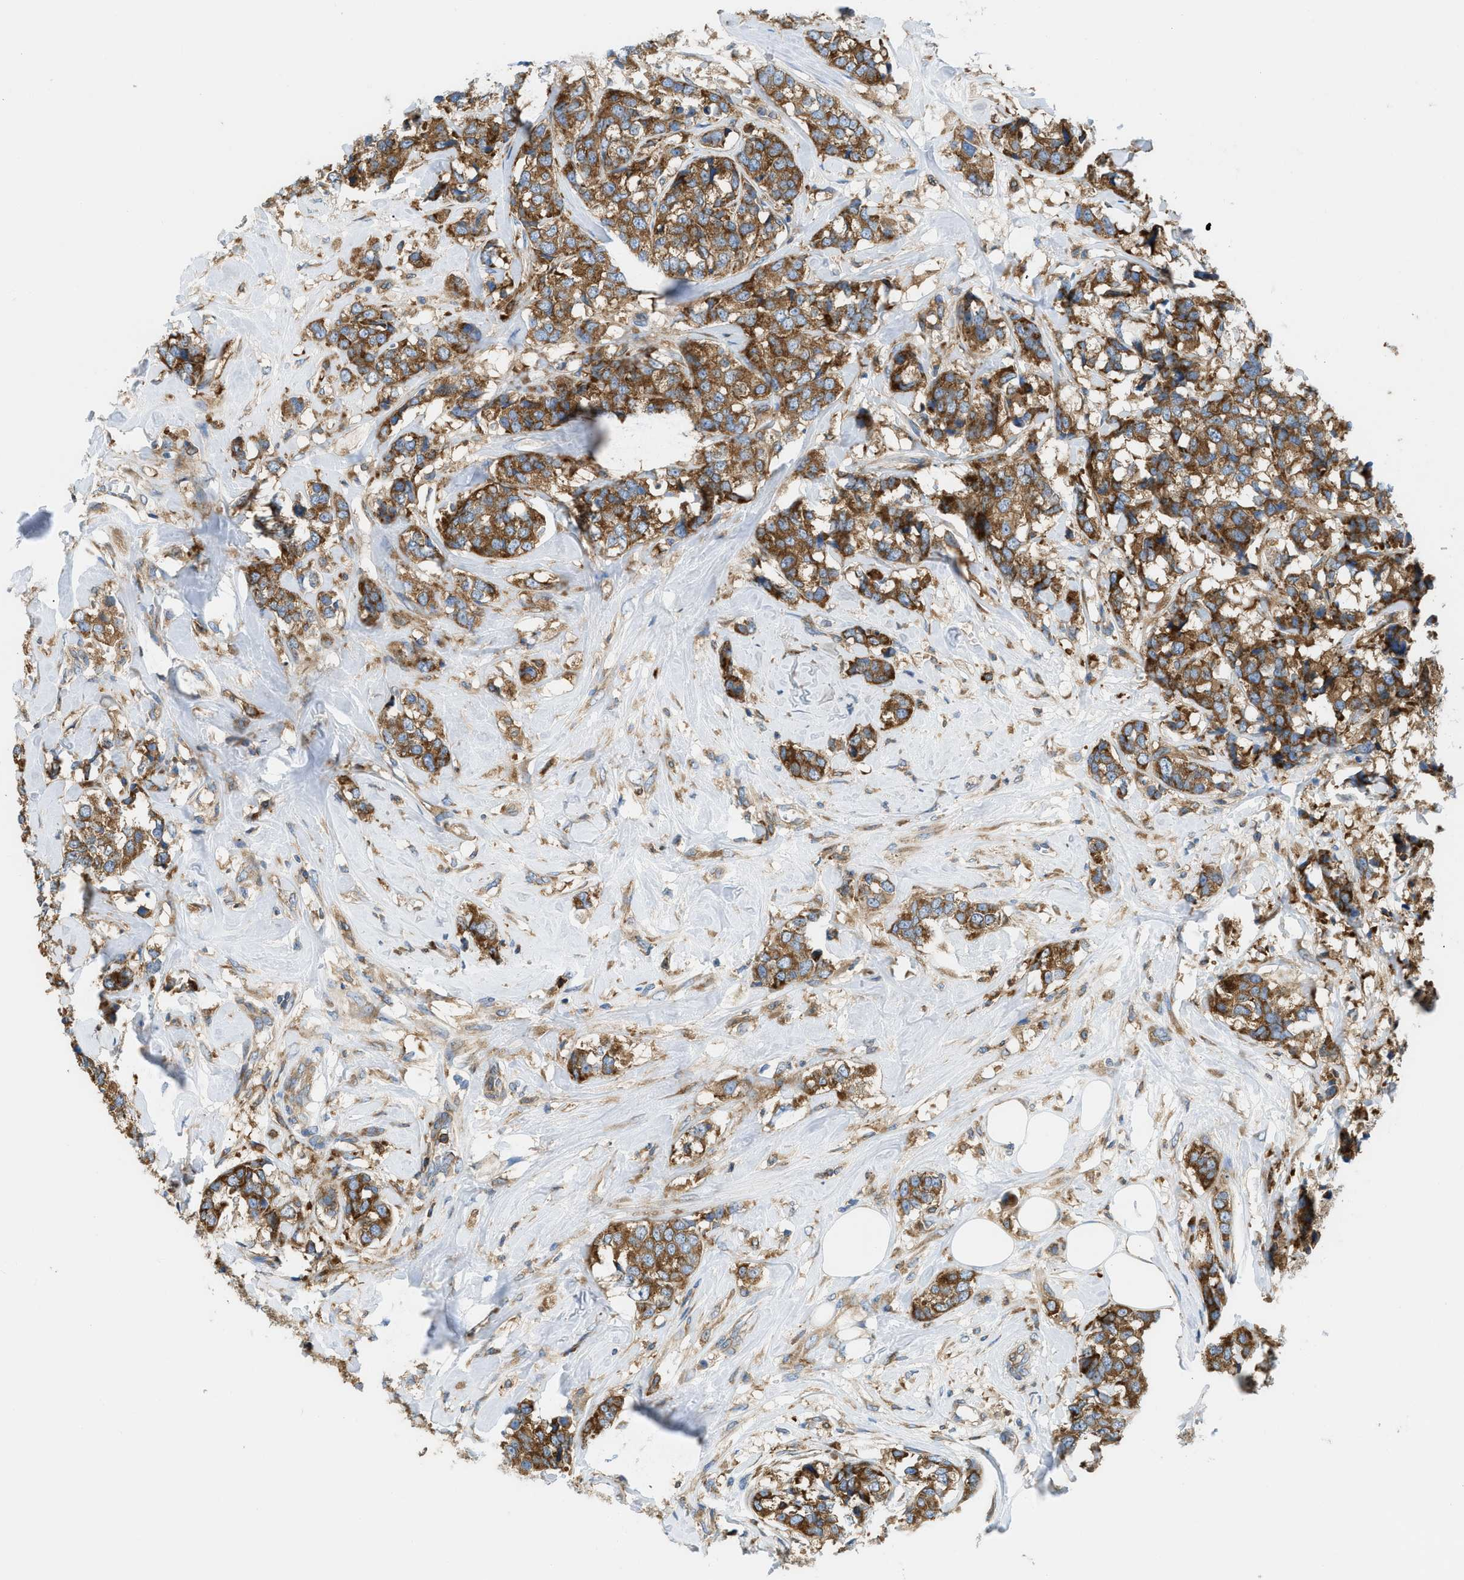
{"staining": {"intensity": "strong", "quantity": ">75%", "location": "cytoplasmic/membranous"}, "tissue": "breast cancer", "cell_type": "Tumor cells", "image_type": "cancer", "snomed": [{"axis": "morphology", "description": "Lobular carcinoma"}, {"axis": "topography", "description": "Breast"}], "caption": "A brown stain labels strong cytoplasmic/membranous staining of a protein in breast cancer tumor cells. The protein is shown in brown color, while the nuclei are stained blue.", "gene": "GPAT4", "patient": {"sex": "female", "age": 59}}